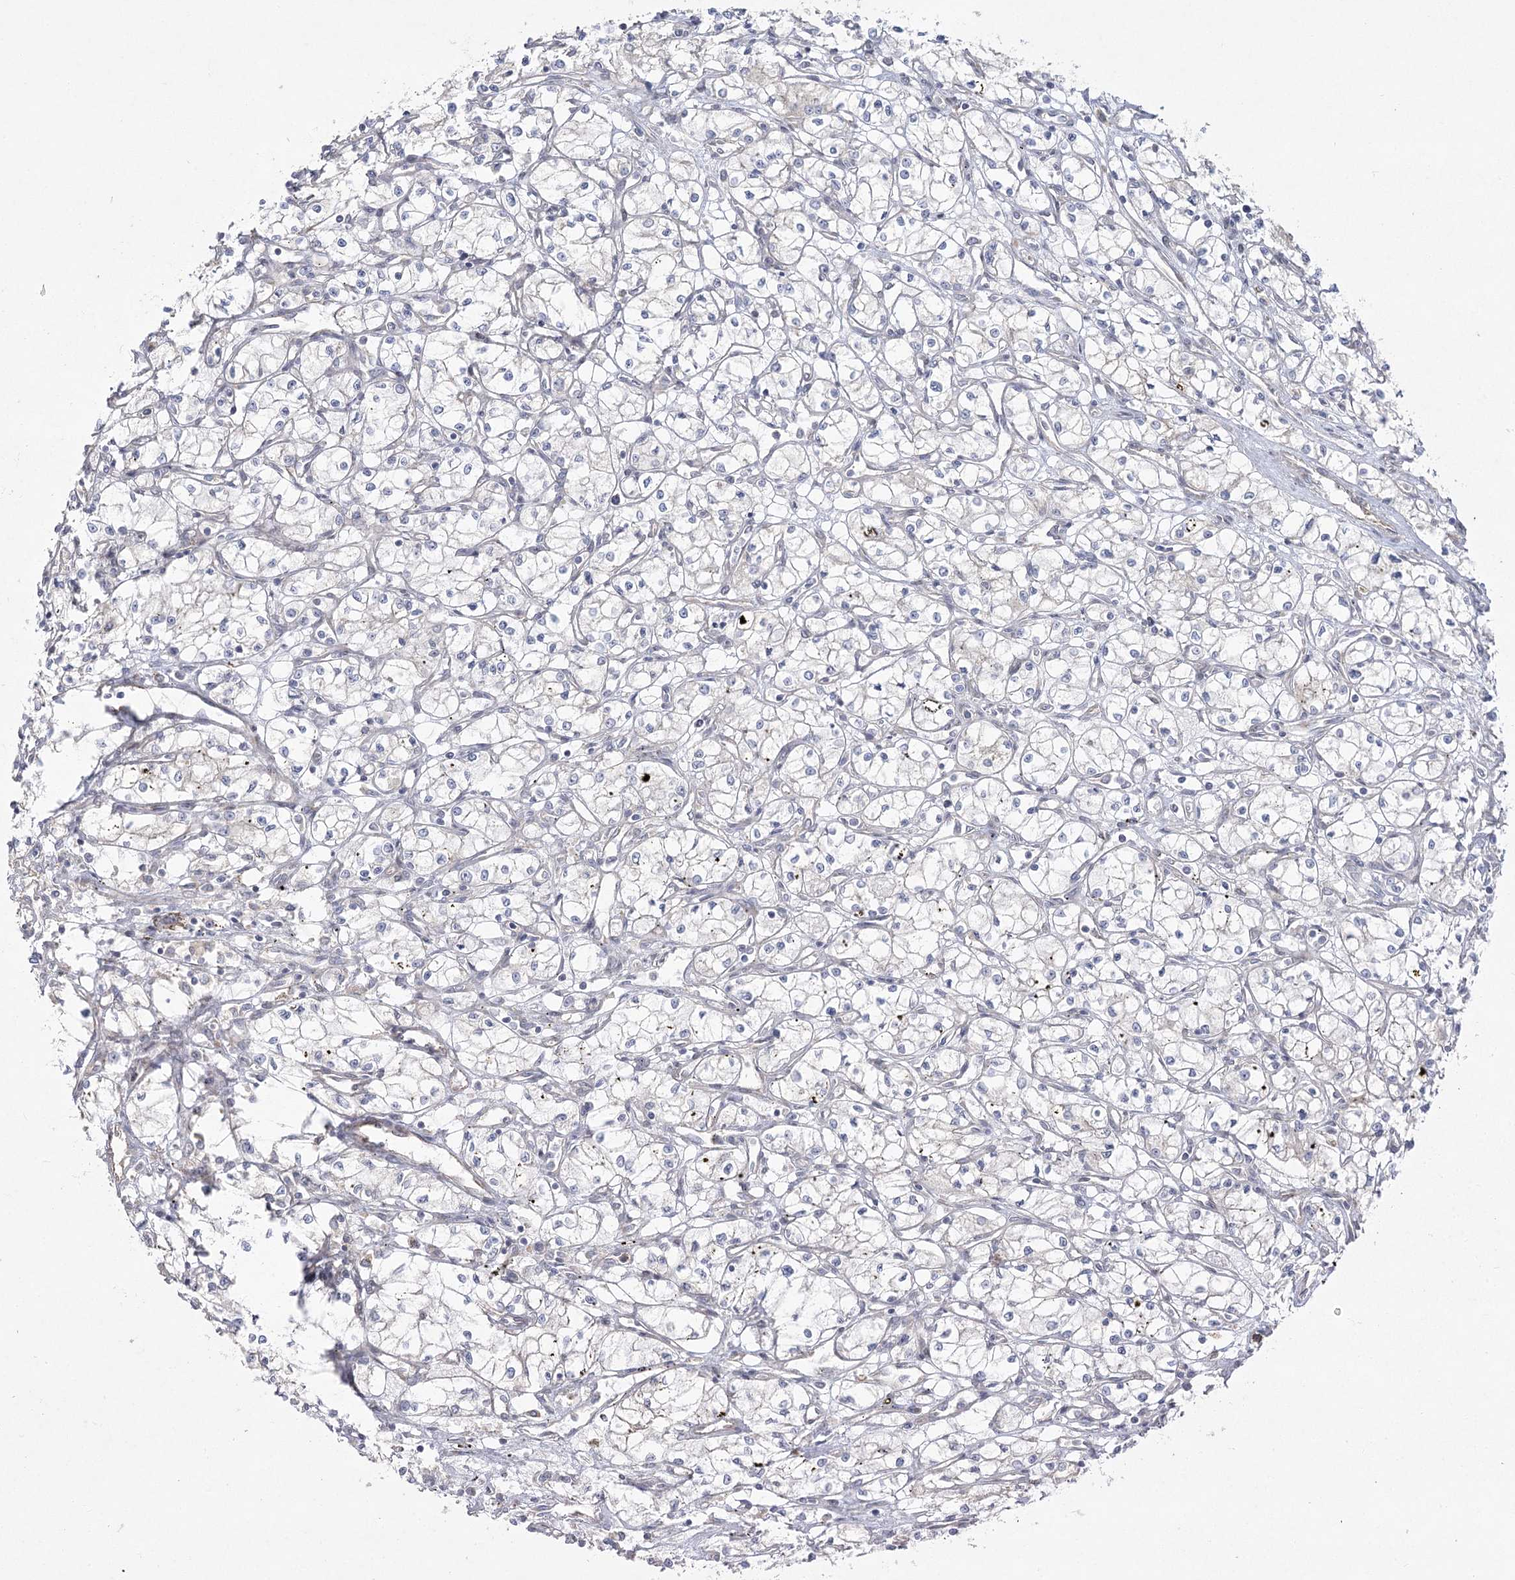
{"staining": {"intensity": "negative", "quantity": "none", "location": "none"}, "tissue": "renal cancer", "cell_type": "Tumor cells", "image_type": "cancer", "snomed": [{"axis": "morphology", "description": "Adenocarcinoma, NOS"}, {"axis": "topography", "description": "Kidney"}], "caption": "A photomicrograph of renal cancer stained for a protein shows no brown staining in tumor cells. Nuclei are stained in blue.", "gene": "CAMTA1", "patient": {"sex": "male", "age": 59}}